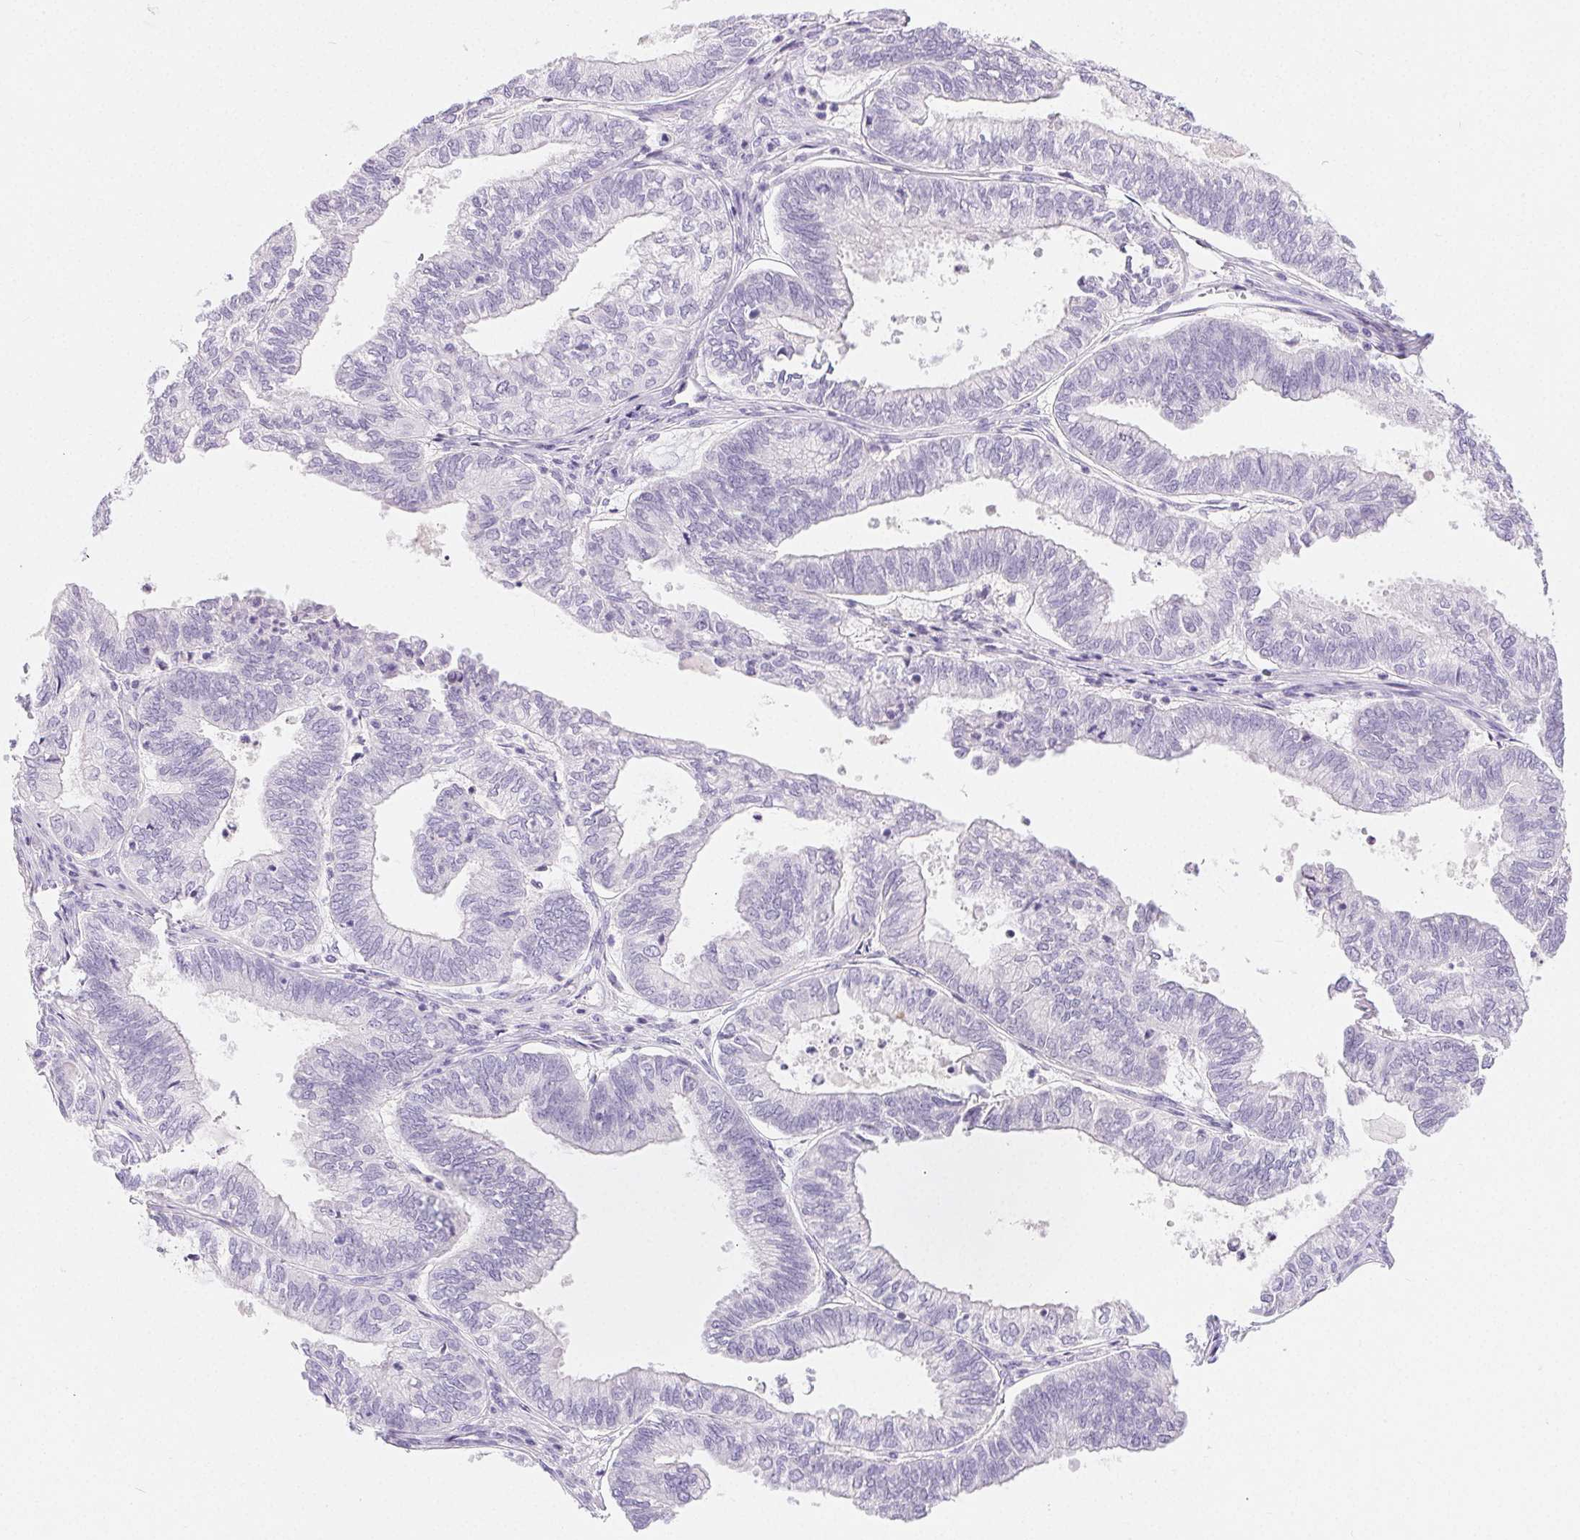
{"staining": {"intensity": "negative", "quantity": "none", "location": "none"}, "tissue": "ovarian cancer", "cell_type": "Tumor cells", "image_type": "cancer", "snomed": [{"axis": "morphology", "description": "Carcinoma, endometroid"}, {"axis": "topography", "description": "Ovary"}], "caption": "DAB immunohistochemical staining of human endometroid carcinoma (ovarian) displays no significant expression in tumor cells.", "gene": "CLDN16", "patient": {"sex": "female", "age": 64}}